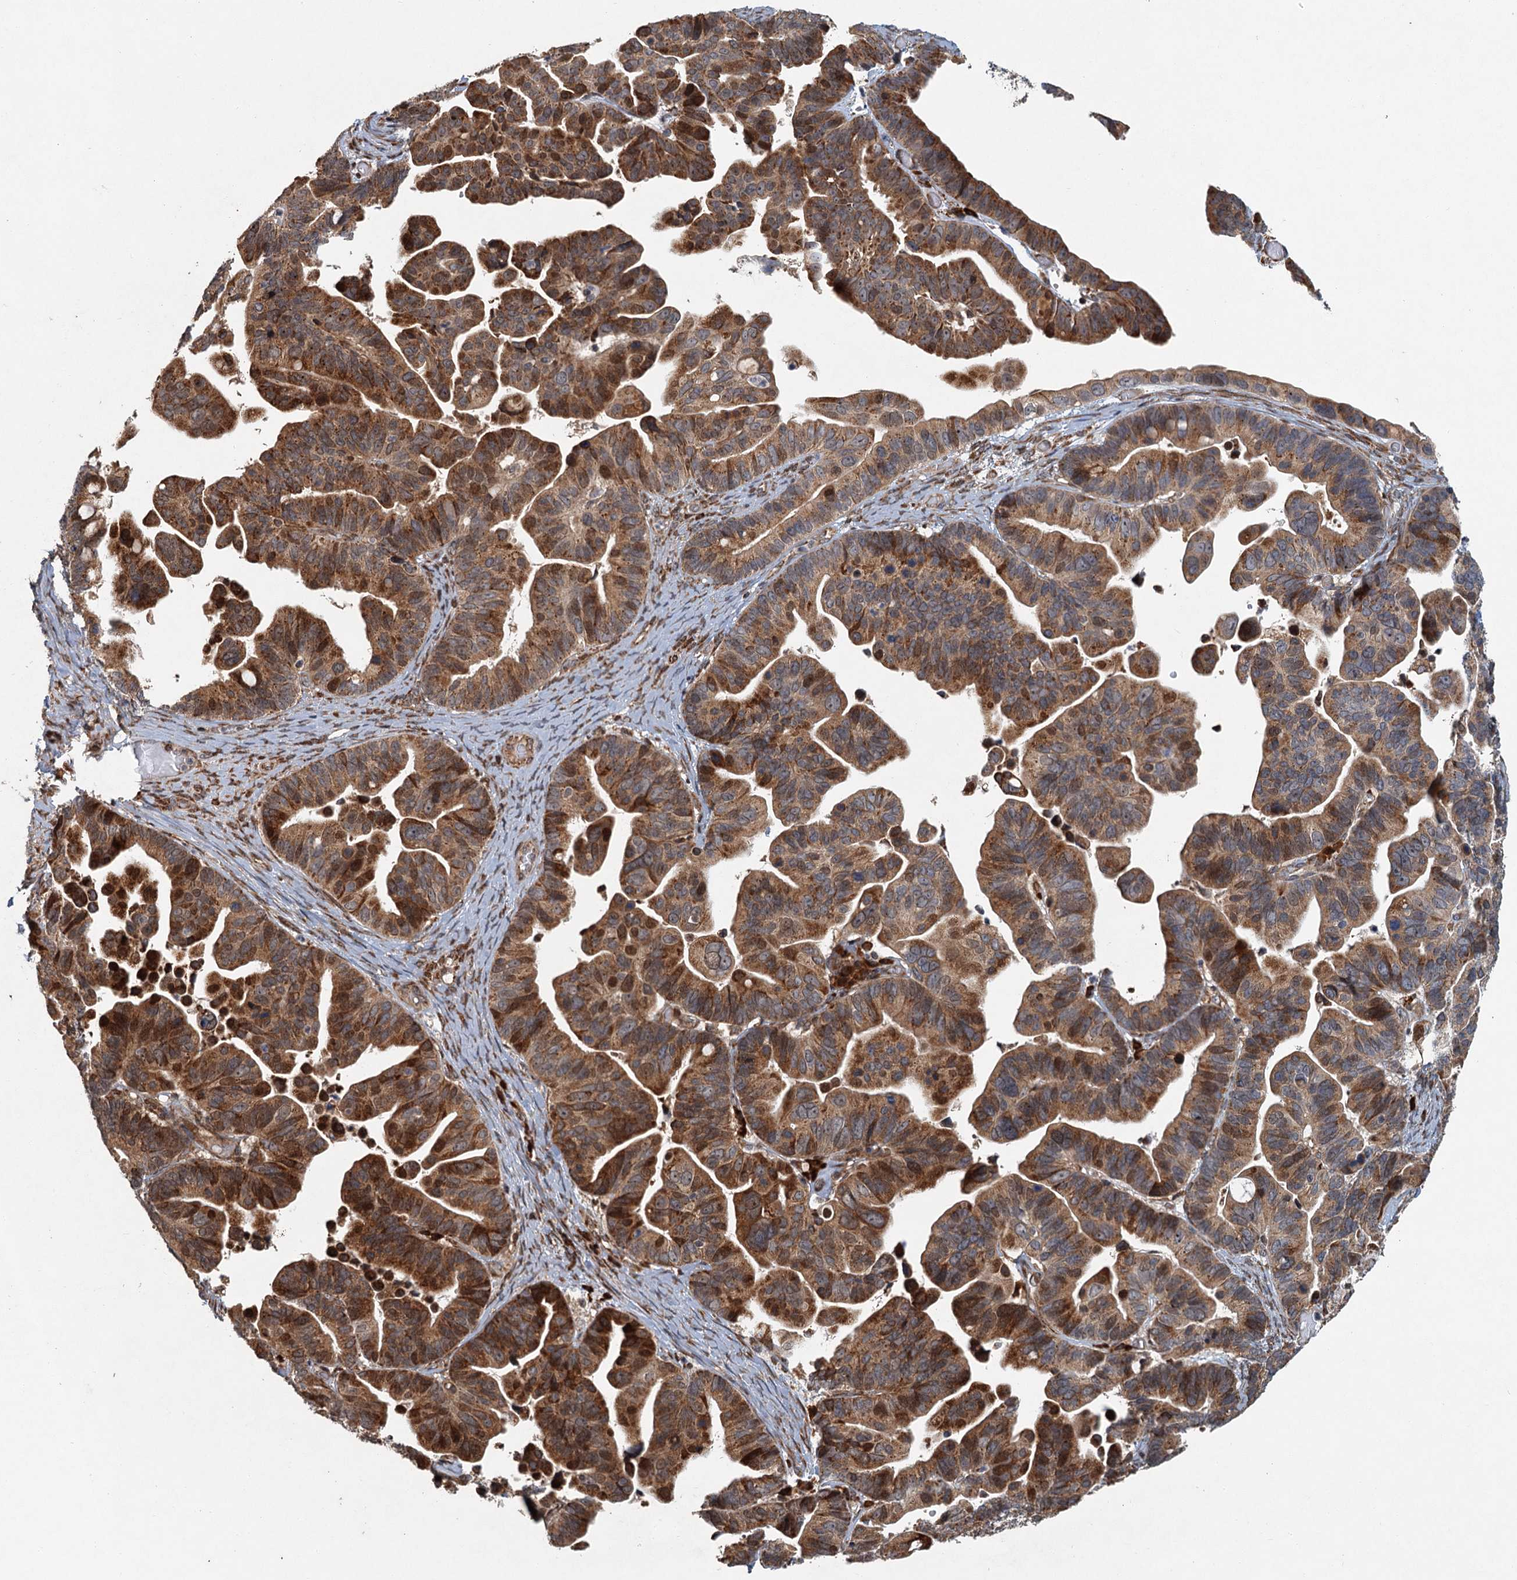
{"staining": {"intensity": "moderate", "quantity": ">75%", "location": "cytoplasmic/membranous,nuclear"}, "tissue": "ovarian cancer", "cell_type": "Tumor cells", "image_type": "cancer", "snomed": [{"axis": "morphology", "description": "Cystadenocarcinoma, serous, NOS"}, {"axis": "topography", "description": "Ovary"}], "caption": "There is medium levels of moderate cytoplasmic/membranous and nuclear positivity in tumor cells of ovarian serous cystadenocarcinoma, as demonstrated by immunohistochemical staining (brown color).", "gene": "SRPX2", "patient": {"sex": "female", "age": 56}}